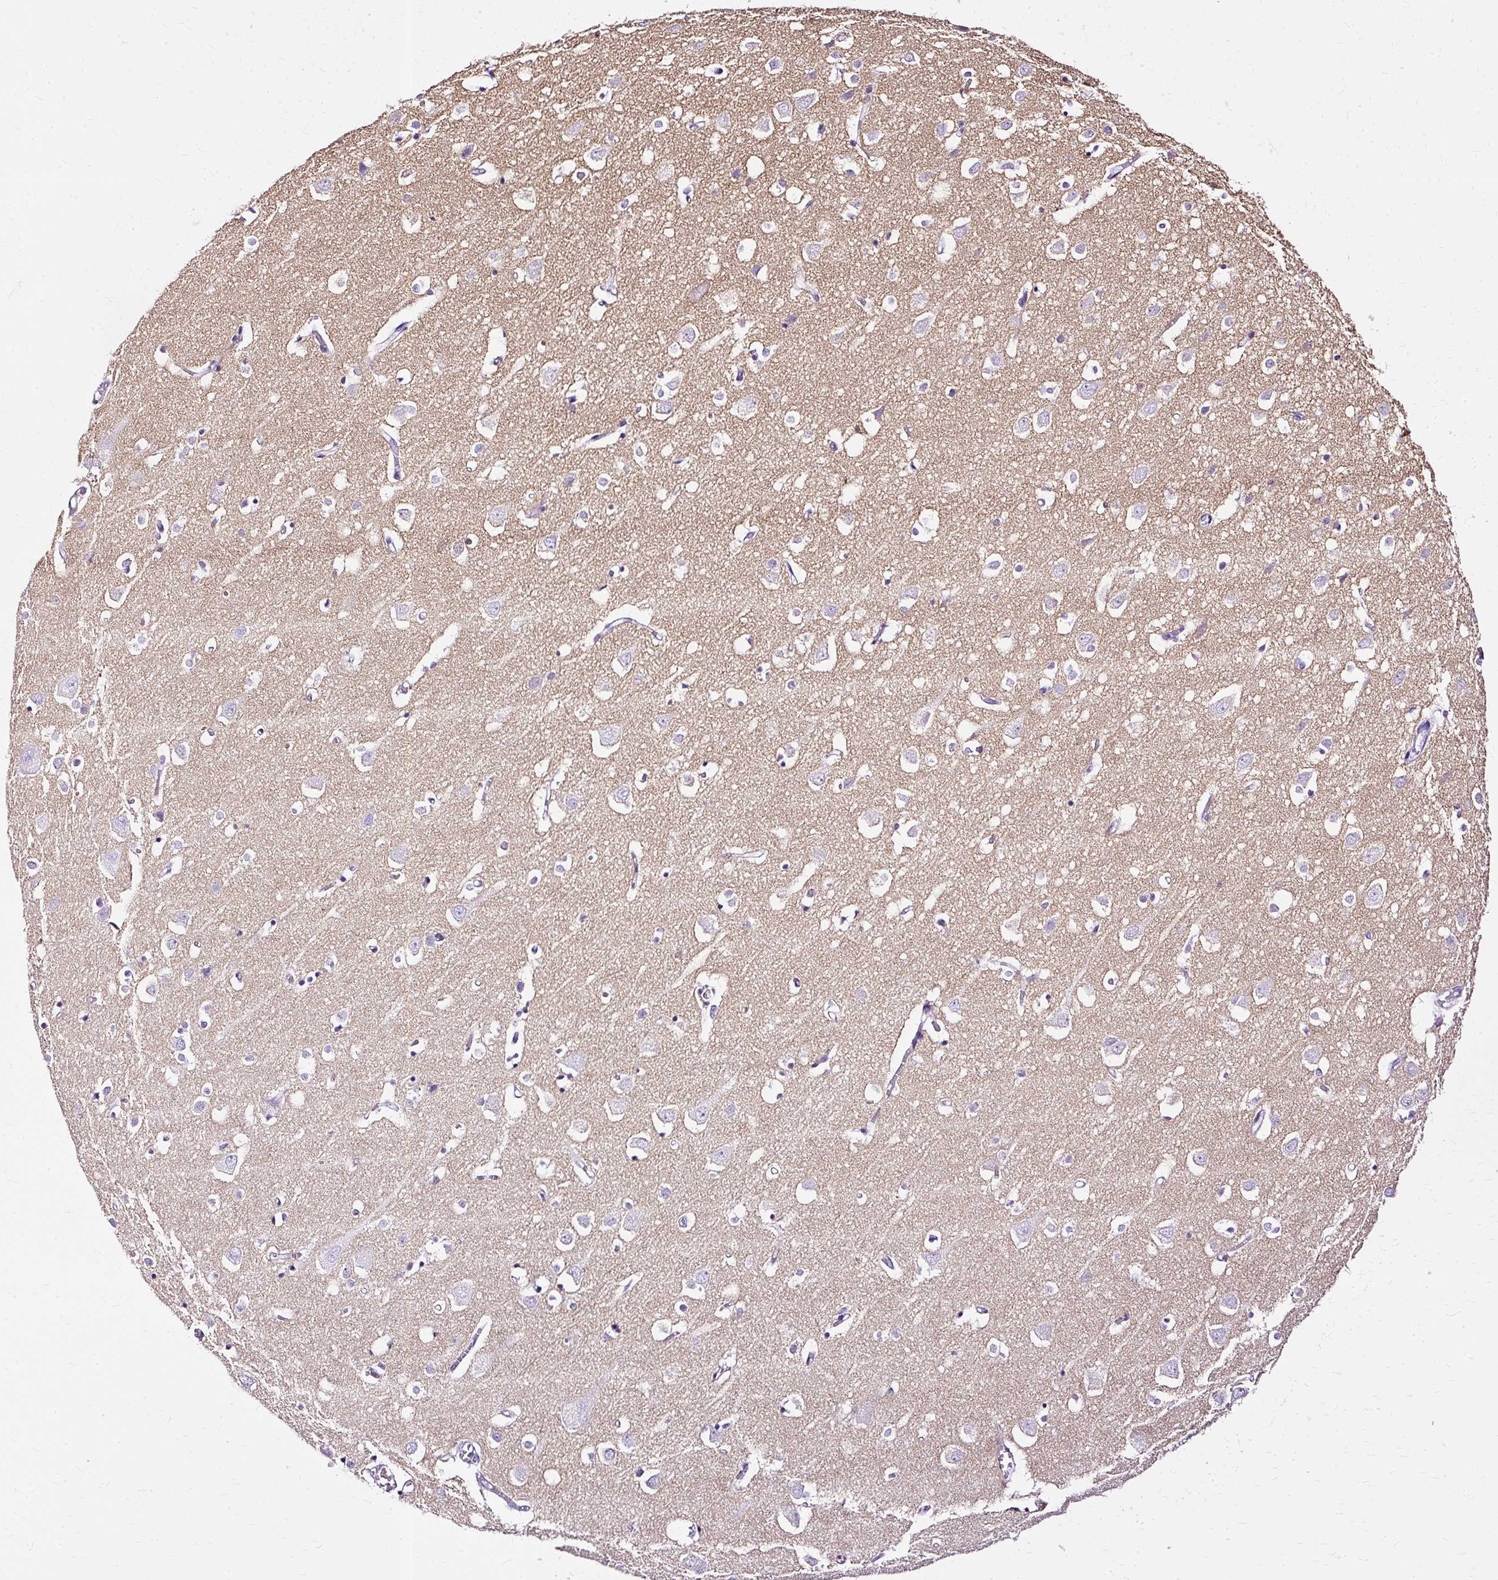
{"staining": {"intensity": "negative", "quantity": "none", "location": "none"}, "tissue": "cerebral cortex", "cell_type": "Endothelial cells", "image_type": "normal", "snomed": [{"axis": "morphology", "description": "Normal tissue, NOS"}, {"axis": "topography", "description": "Cerebral cortex"}], "caption": "Endothelial cells are negative for brown protein staining in unremarkable cerebral cortex. Brightfield microscopy of immunohistochemistry (IHC) stained with DAB (brown) and hematoxylin (blue), captured at high magnification.", "gene": "SLC8A2", "patient": {"sex": "male", "age": 70}}